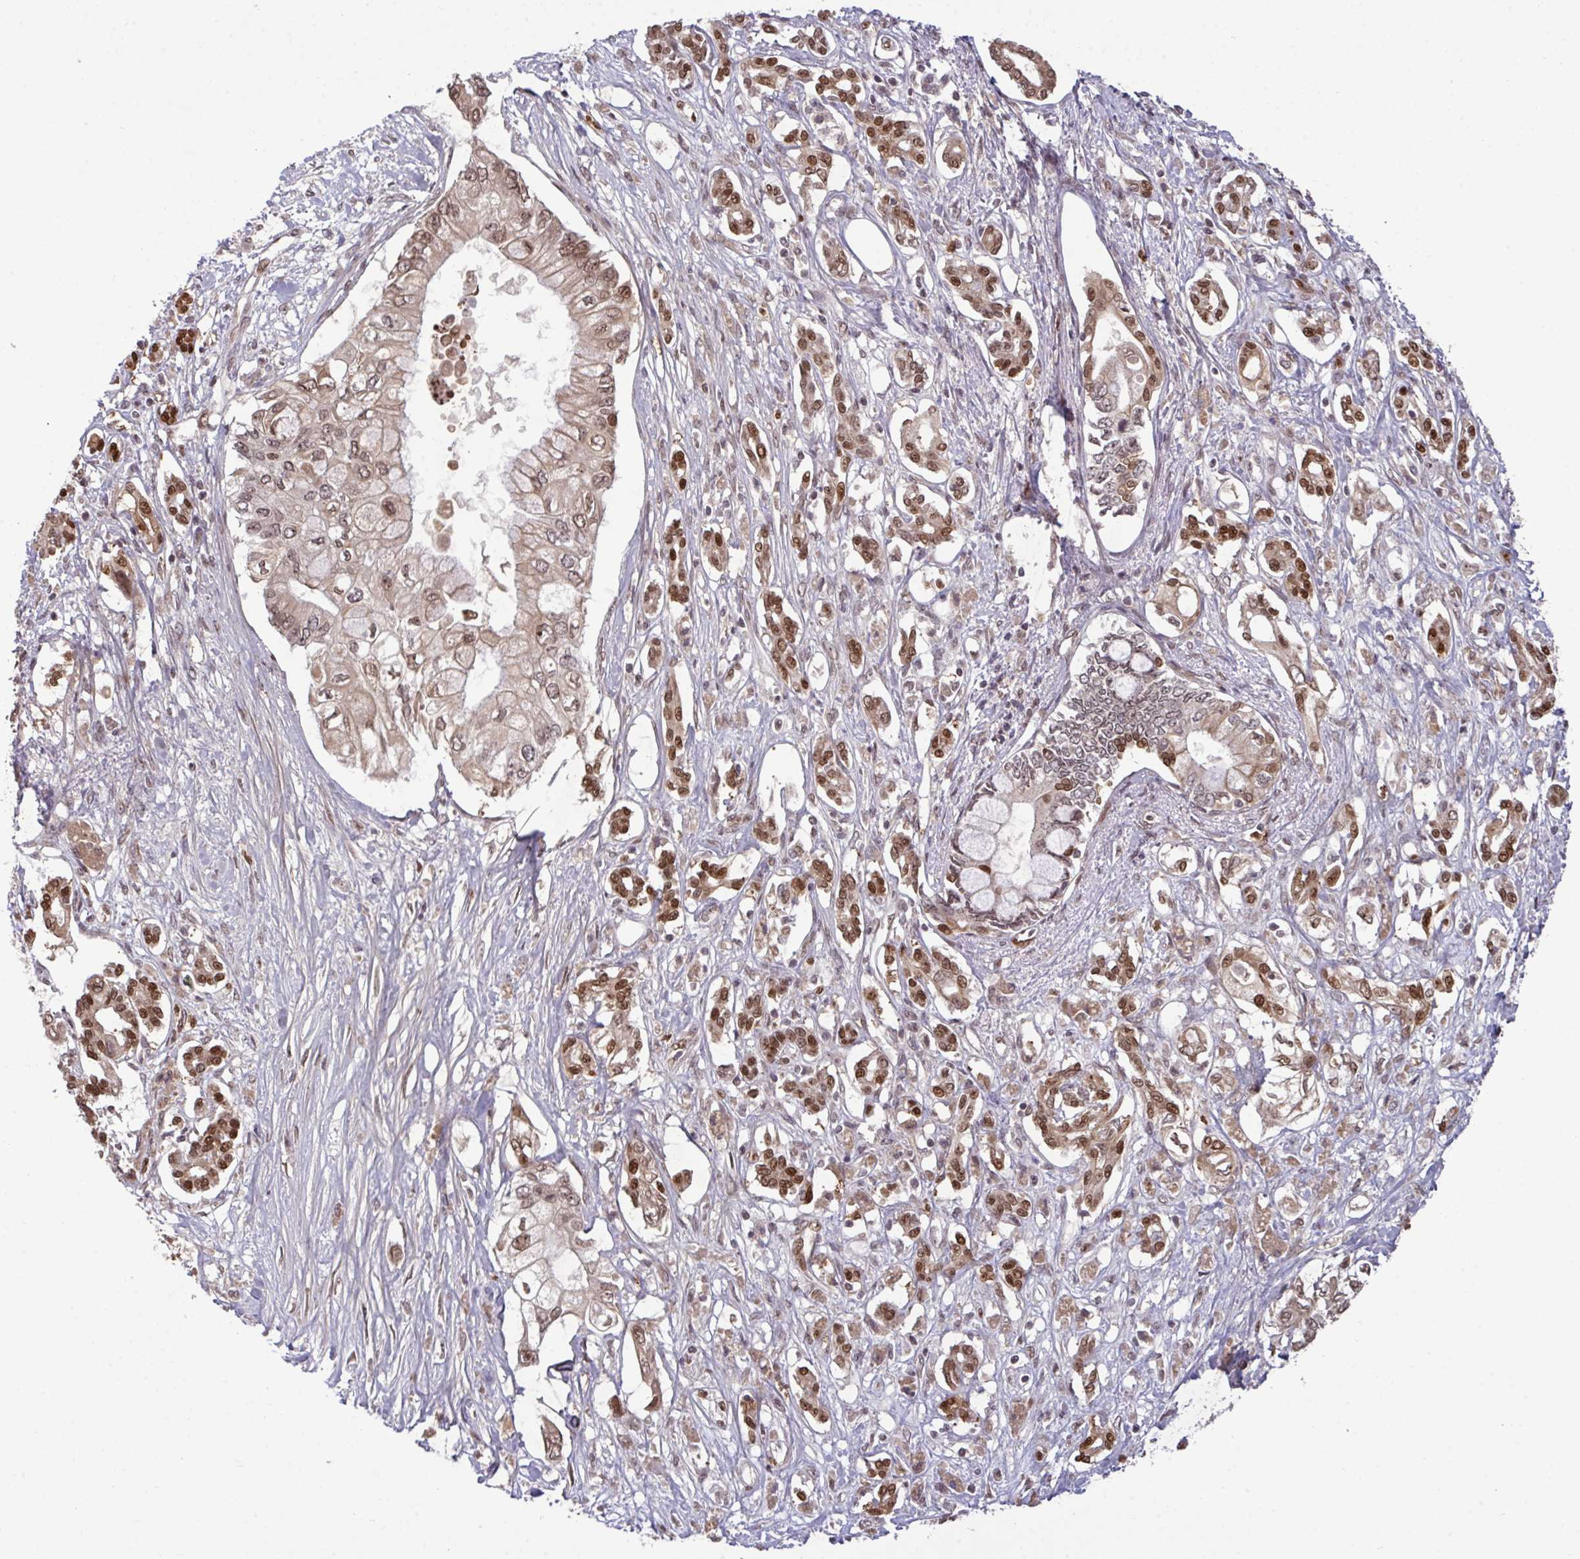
{"staining": {"intensity": "moderate", "quantity": ">75%", "location": "nuclear"}, "tissue": "pancreatic cancer", "cell_type": "Tumor cells", "image_type": "cancer", "snomed": [{"axis": "morphology", "description": "Adenocarcinoma, NOS"}, {"axis": "topography", "description": "Pancreas"}], "caption": "Immunohistochemical staining of pancreatic cancer (adenocarcinoma) reveals moderate nuclear protein expression in approximately >75% of tumor cells. (DAB (3,3'-diaminobenzidine) = brown stain, brightfield microscopy at high magnification).", "gene": "UXT", "patient": {"sex": "female", "age": 63}}